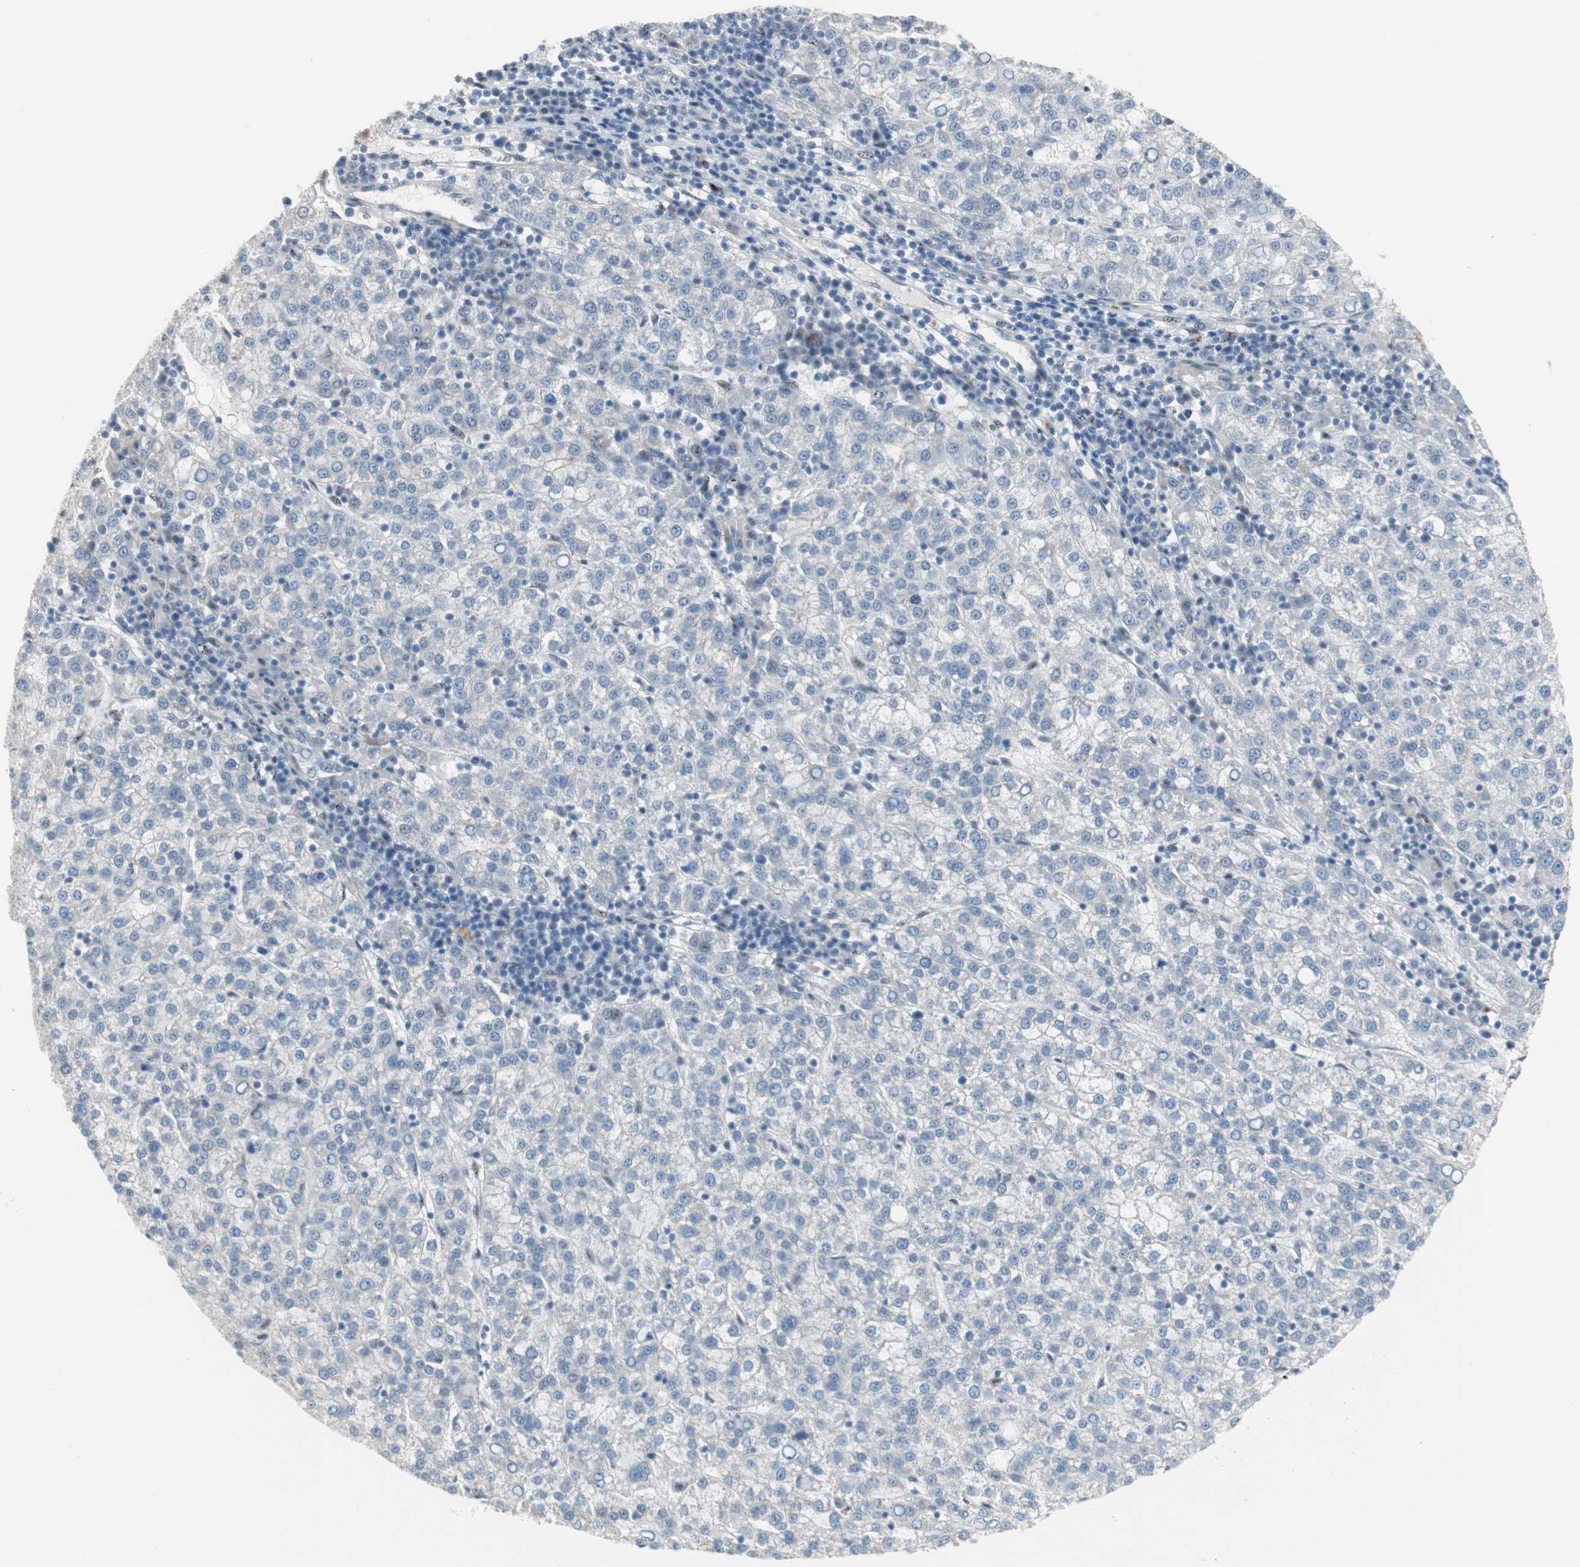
{"staining": {"intensity": "negative", "quantity": "none", "location": "none"}, "tissue": "liver cancer", "cell_type": "Tumor cells", "image_type": "cancer", "snomed": [{"axis": "morphology", "description": "Carcinoma, Hepatocellular, NOS"}, {"axis": "topography", "description": "Liver"}], "caption": "Liver cancer (hepatocellular carcinoma) was stained to show a protein in brown. There is no significant positivity in tumor cells.", "gene": "CAND2", "patient": {"sex": "female", "age": 58}}